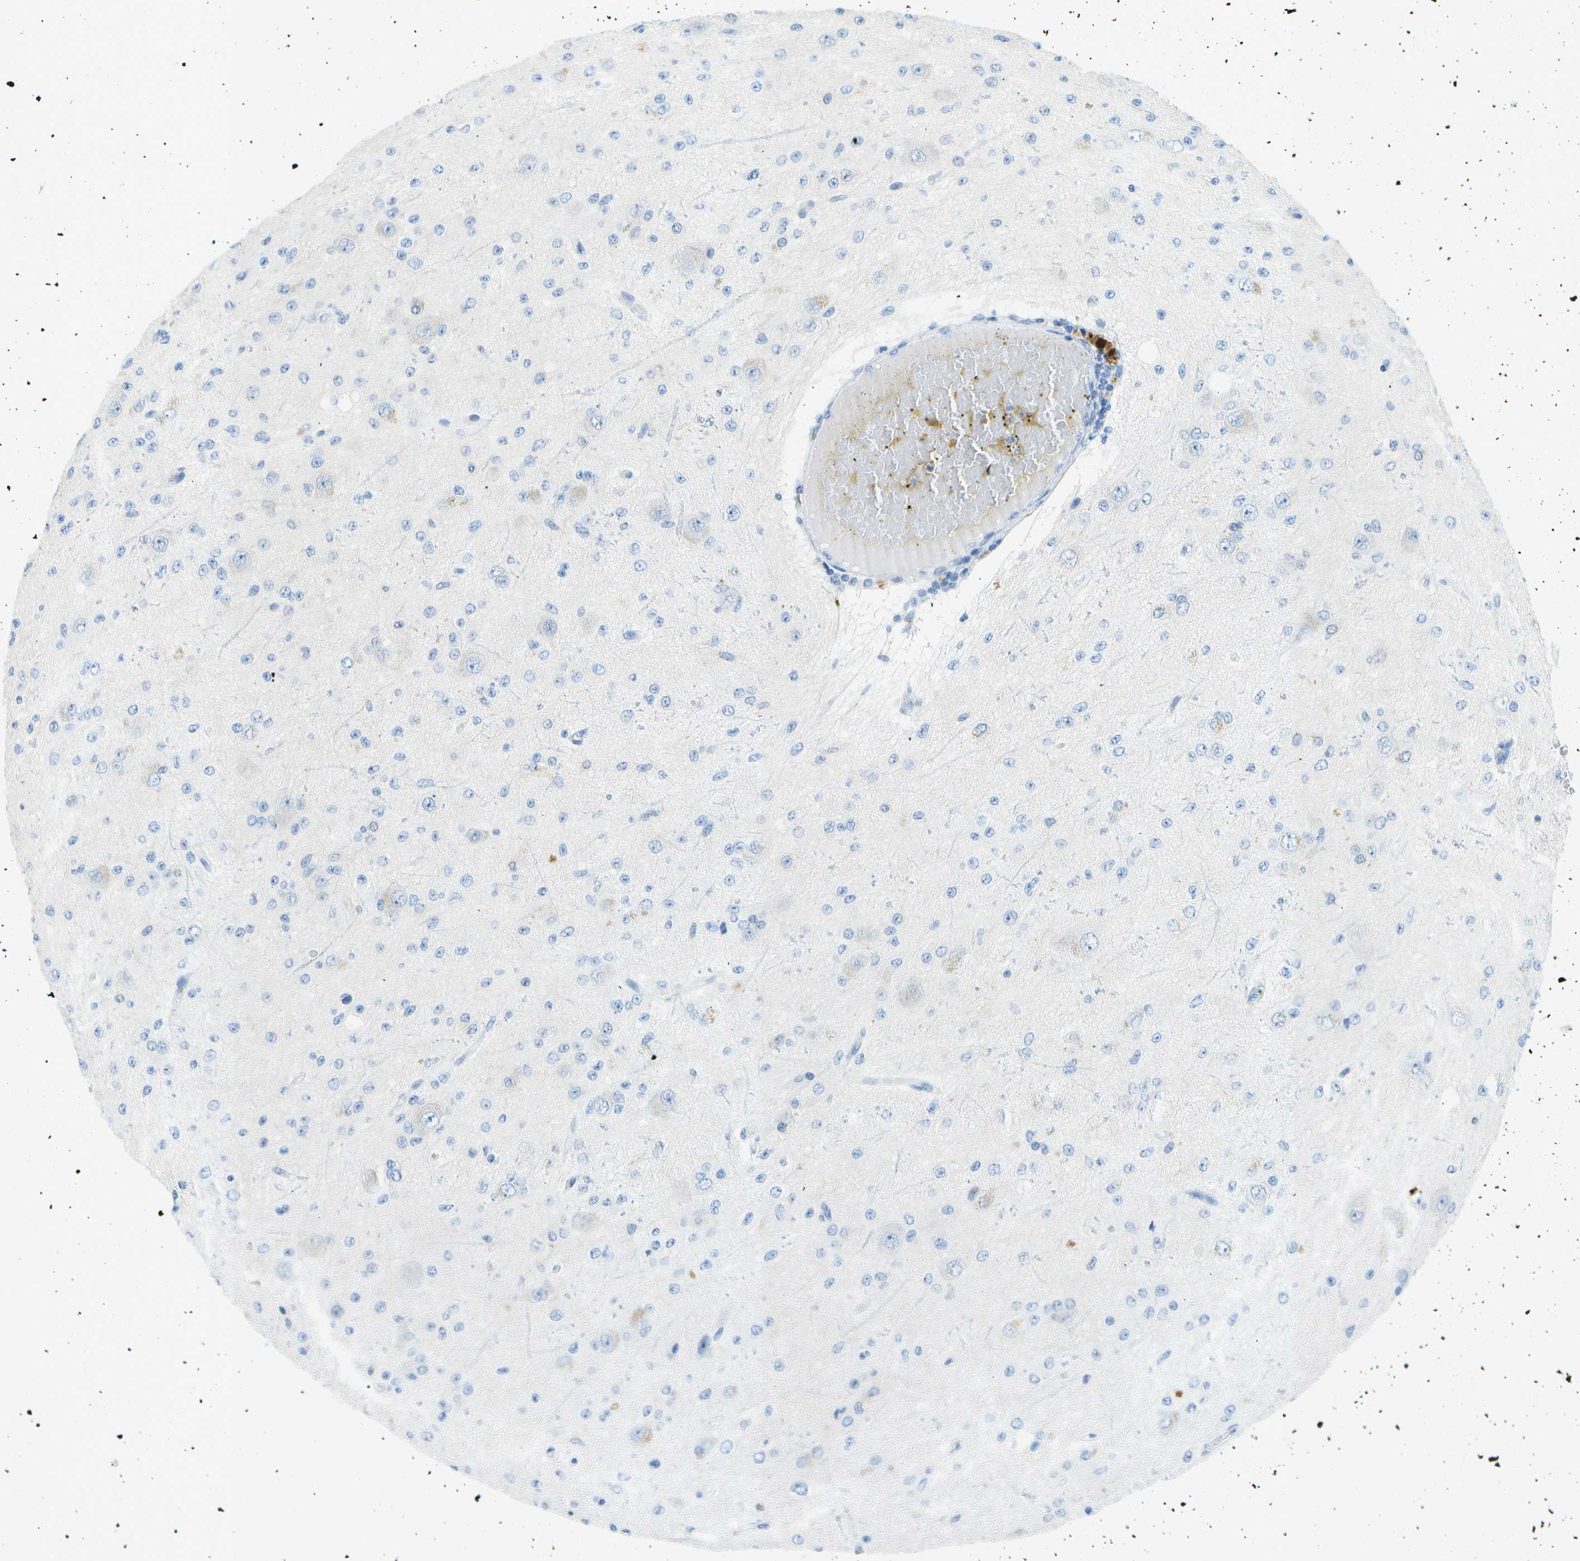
{"staining": {"intensity": "negative", "quantity": "none", "location": "none"}, "tissue": "glioma", "cell_type": "Tumor cells", "image_type": "cancer", "snomed": [{"axis": "morphology", "description": "Glioma, malignant, High grade"}, {"axis": "topography", "description": "pancreas cauda"}], "caption": "Photomicrograph shows no protein staining in tumor cells of glioma tissue.", "gene": "WNK2", "patient": {"sex": "male", "age": 60}}